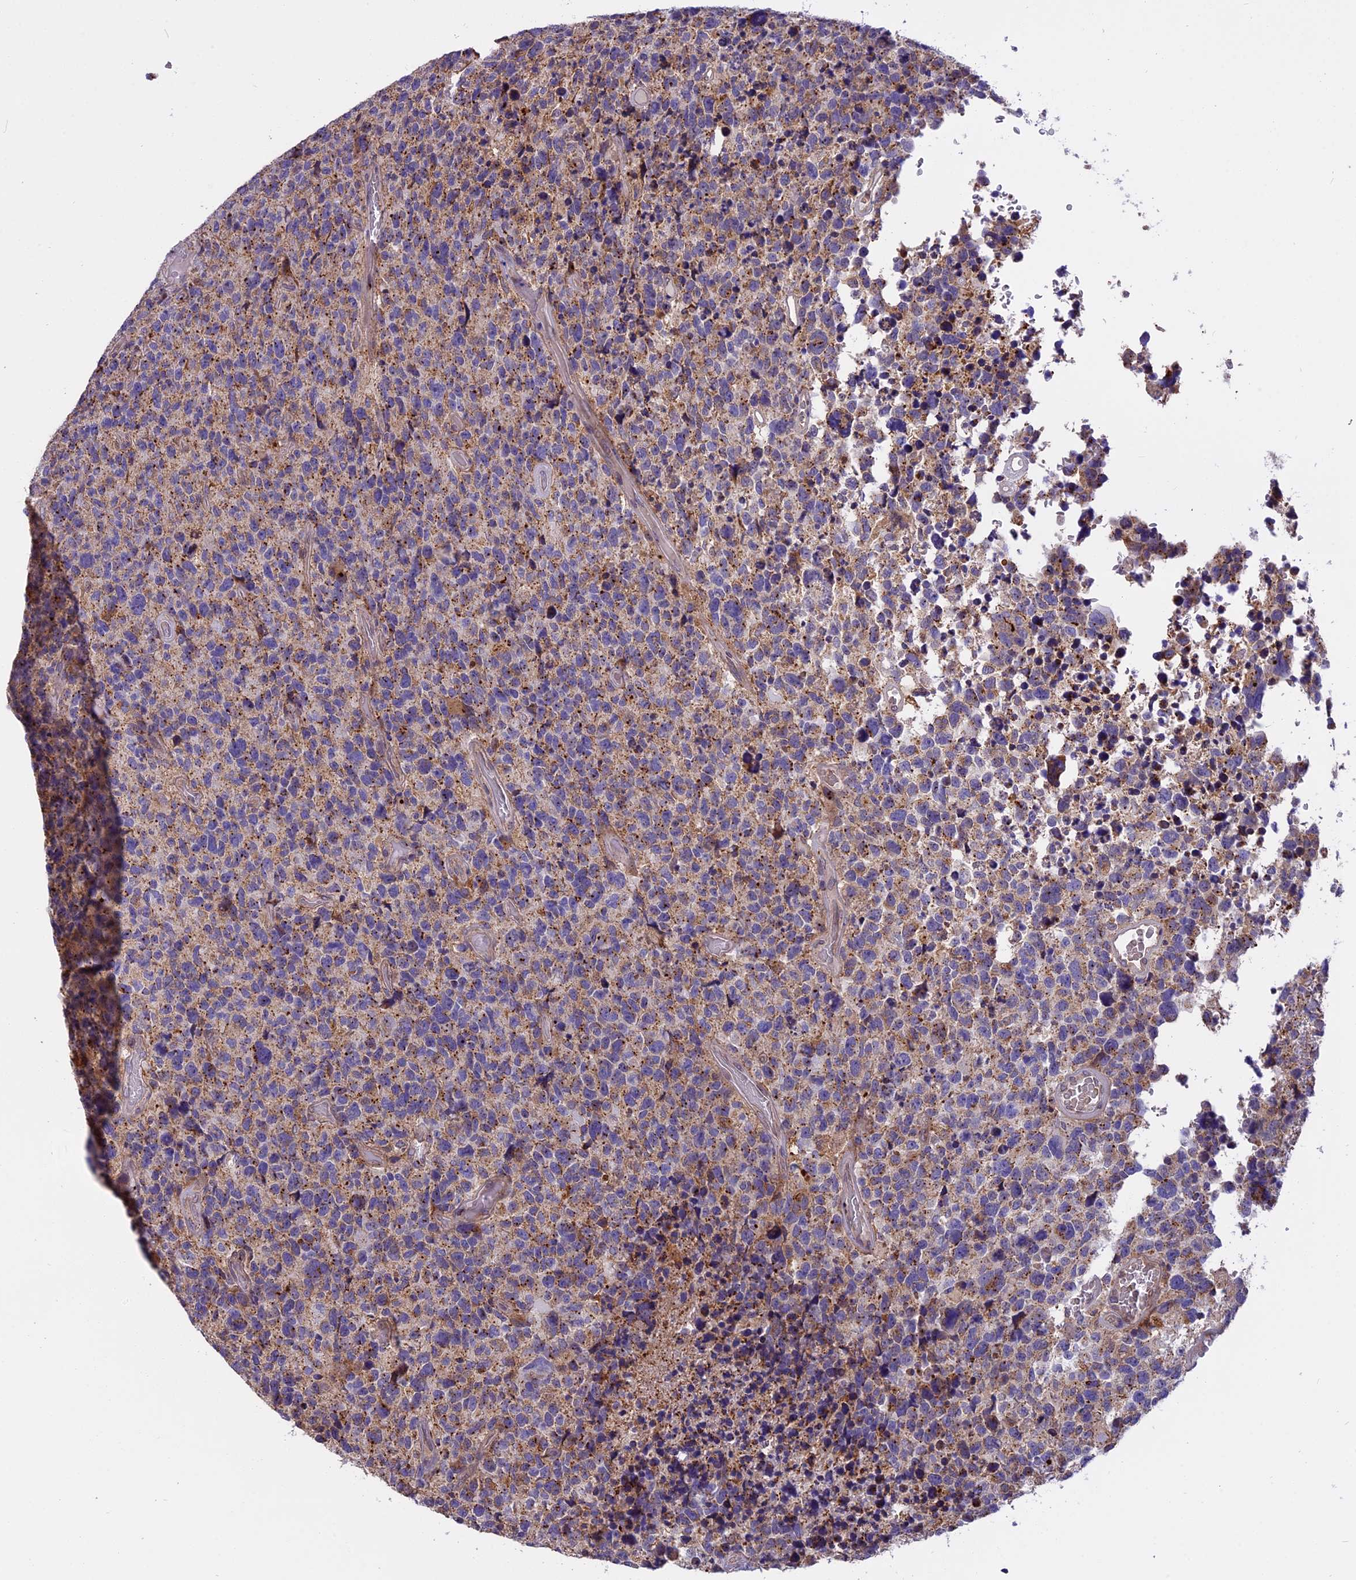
{"staining": {"intensity": "weak", "quantity": "25%-75%", "location": "cytoplasmic/membranous"}, "tissue": "glioma", "cell_type": "Tumor cells", "image_type": "cancer", "snomed": [{"axis": "morphology", "description": "Glioma, malignant, High grade"}, {"axis": "topography", "description": "Brain"}], "caption": "A photomicrograph of glioma stained for a protein demonstrates weak cytoplasmic/membranous brown staining in tumor cells.", "gene": "CHMP2A", "patient": {"sex": "male", "age": 69}}